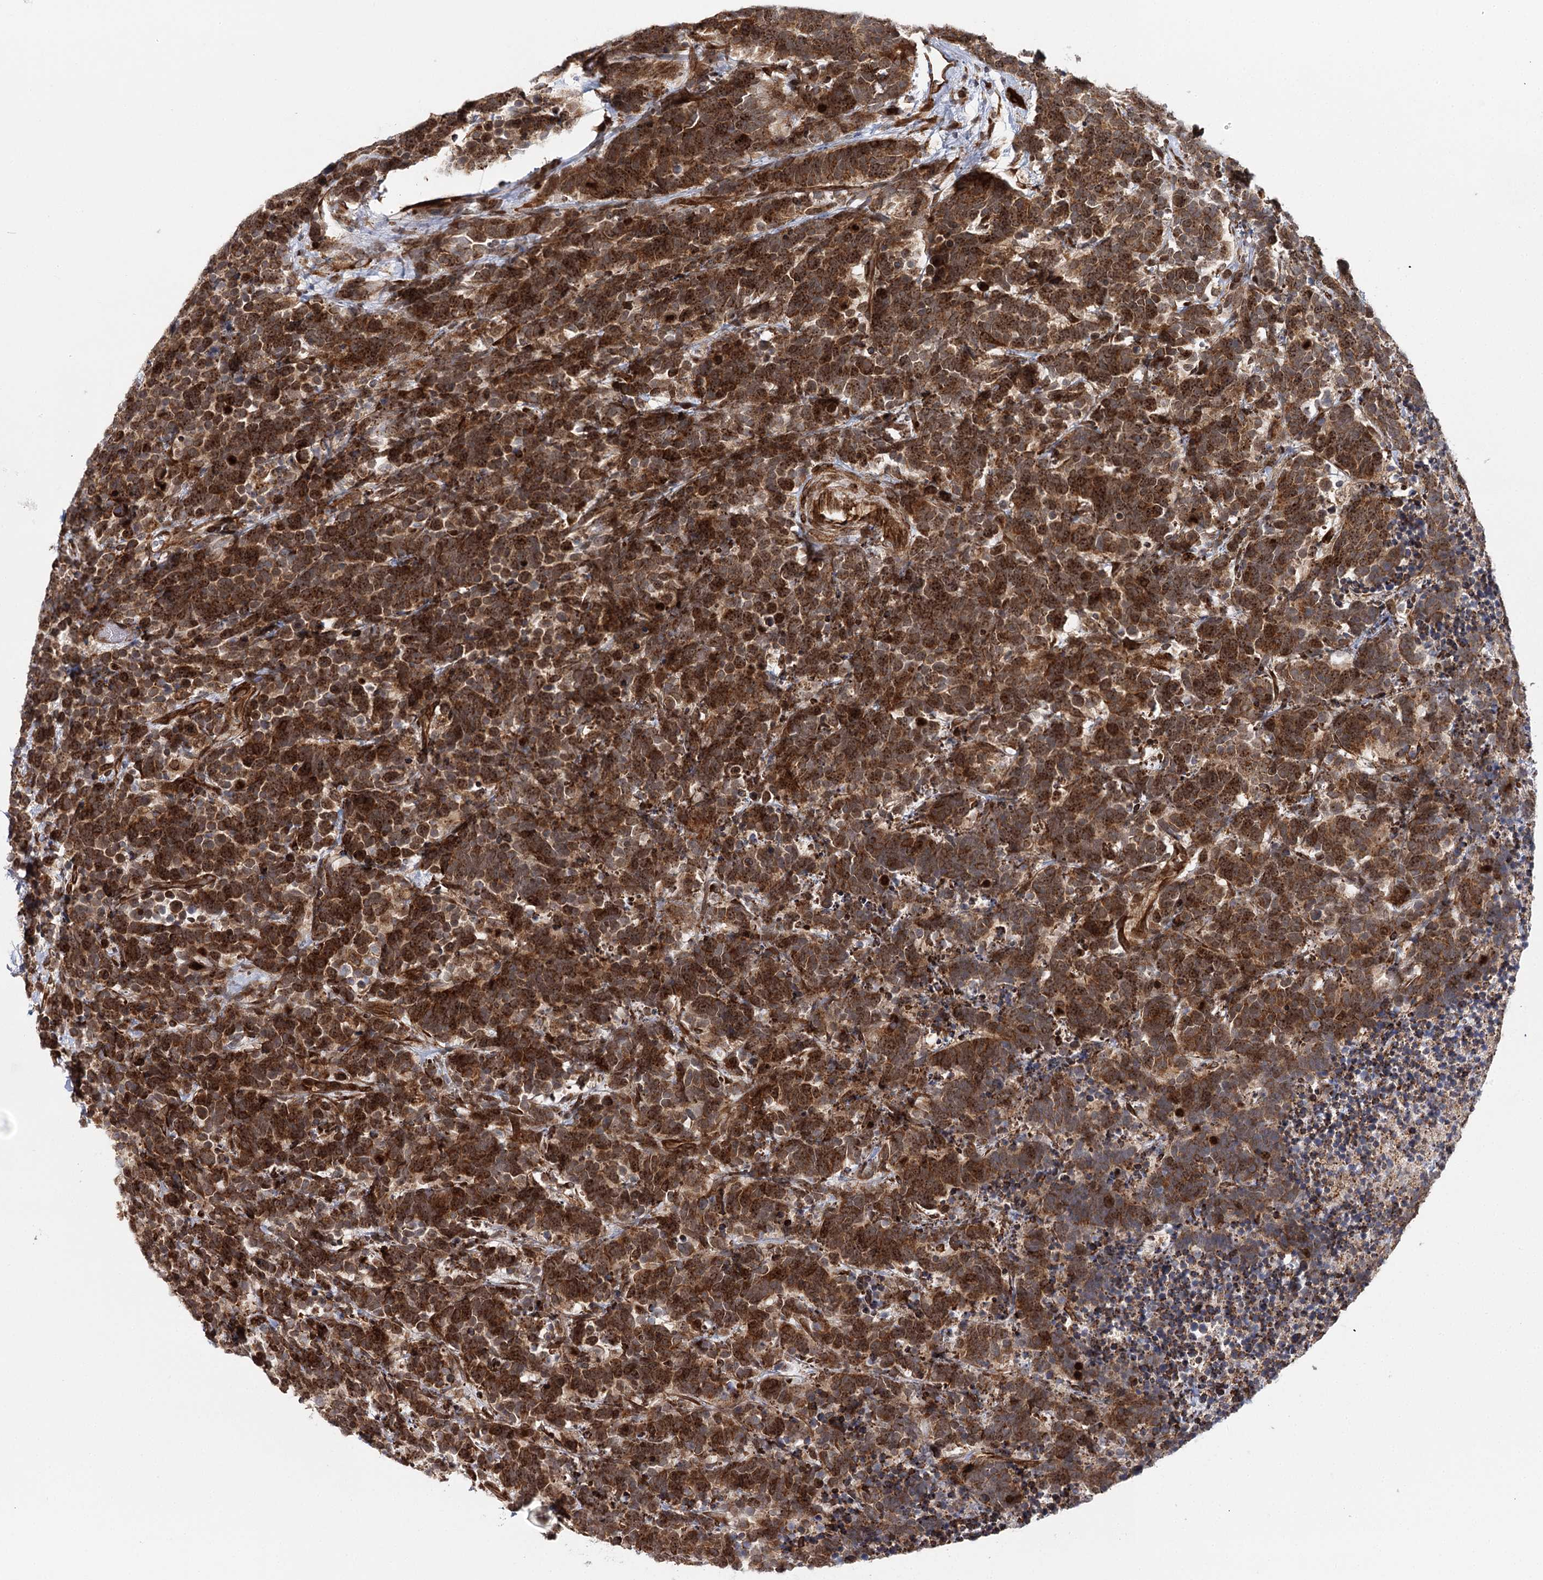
{"staining": {"intensity": "strong", "quantity": ">75%", "location": "cytoplasmic/membranous,nuclear"}, "tissue": "carcinoid", "cell_type": "Tumor cells", "image_type": "cancer", "snomed": [{"axis": "morphology", "description": "Carcinoma, NOS"}, {"axis": "morphology", "description": "Carcinoid, malignant, NOS"}, {"axis": "topography", "description": "Urinary bladder"}], "caption": "Immunohistochemical staining of malignant carcinoid reveals high levels of strong cytoplasmic/membranous and nuclear staining in about >75% of tumor cells.", "gene": "MKNK1", "patient": {"sex": "male", "age": 57}}